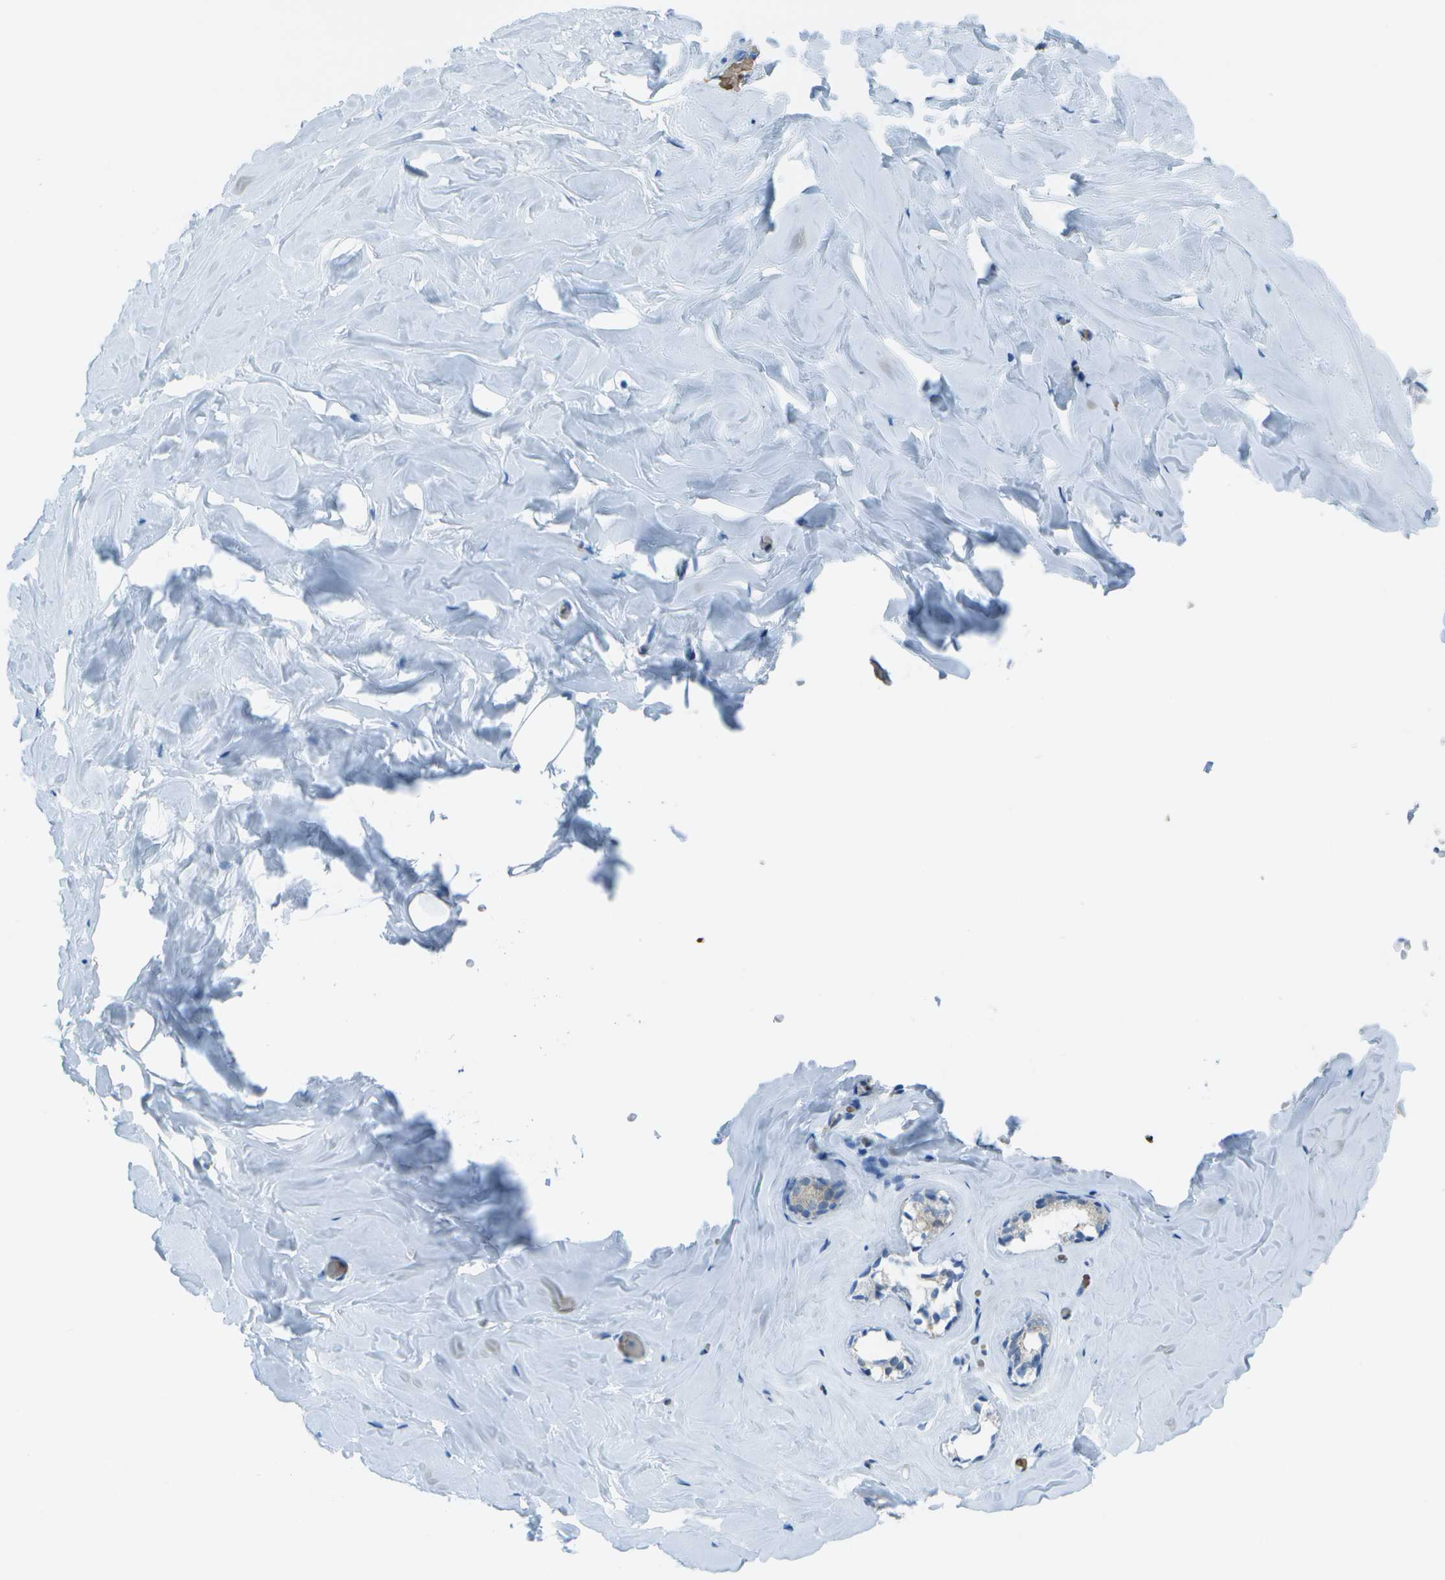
{"staining": {"intensity": "negative", "quantity": "none", "location": "none"}, "tissue": "breast", "cell_type": "Adipocytes", "image_type": "normal", "snomed": [{"axis": "morphology", "description": "Normal tissue, NOS"}, {"axis": "topography", "description": "Breast"}], "caption": "Breast stained for a protein using immunohistochemistry exhibits no staining adipocytes.", "gene": "ASL", "patient": {"sex": "female", "age": 75}}